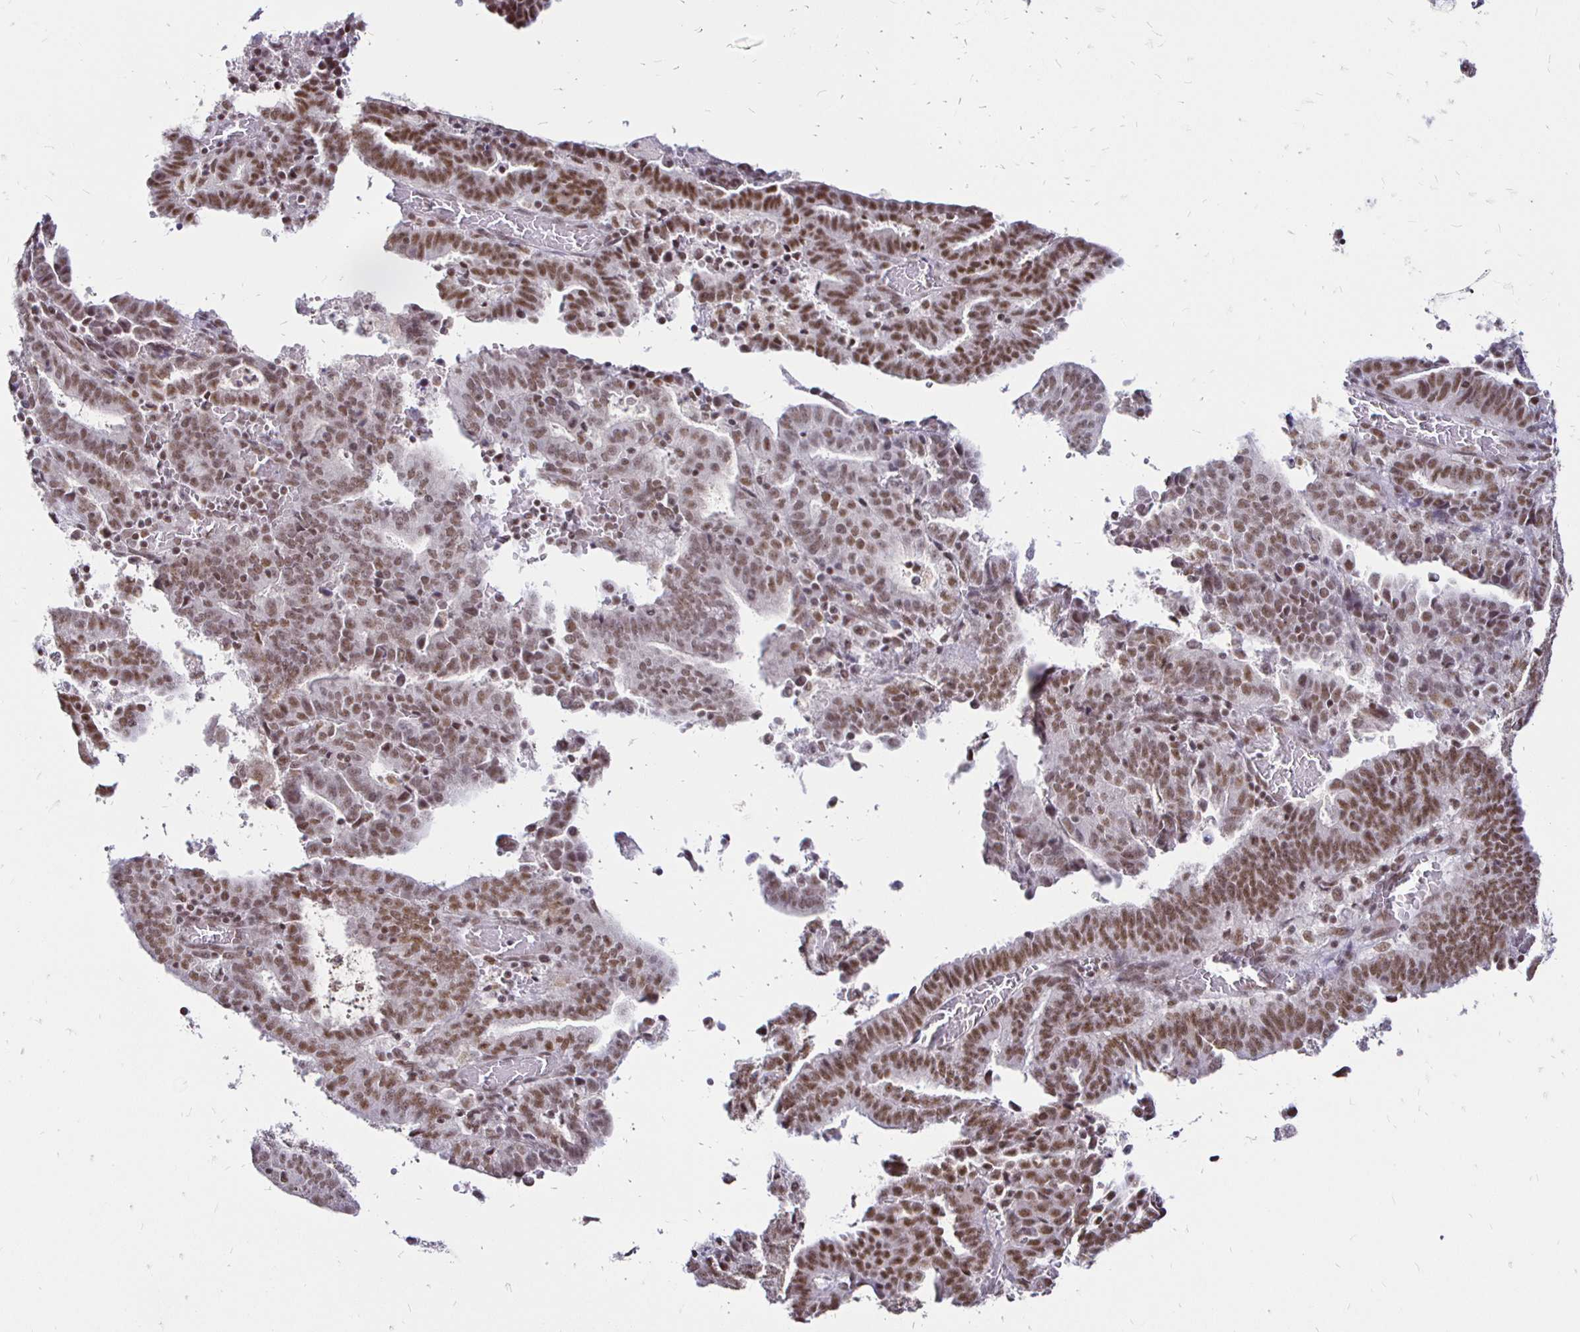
{"staining": {"intensity": "moderate", "quantity": ">75%", "location": "nuclear"}, "tissue": "endometrial cancer", "cell_type": "Tumor cells", "image_type": "cancer", "snomed": [{"axis": "morphology", "description": "Adenocarcinoma, NOS"}, {"axis": "topography", "description": "Uterus"}], "caption": "Adenocarcinoma (endometrial) was stained to show a protein in brown. There is medium levels of moderate nuclear staining in about >75% of tumor cells. (DAB = brown stain, brightfield microscopy at high magnification).", "gene": "SIN3A", "patient": {"sex": "female", "age": 83}}